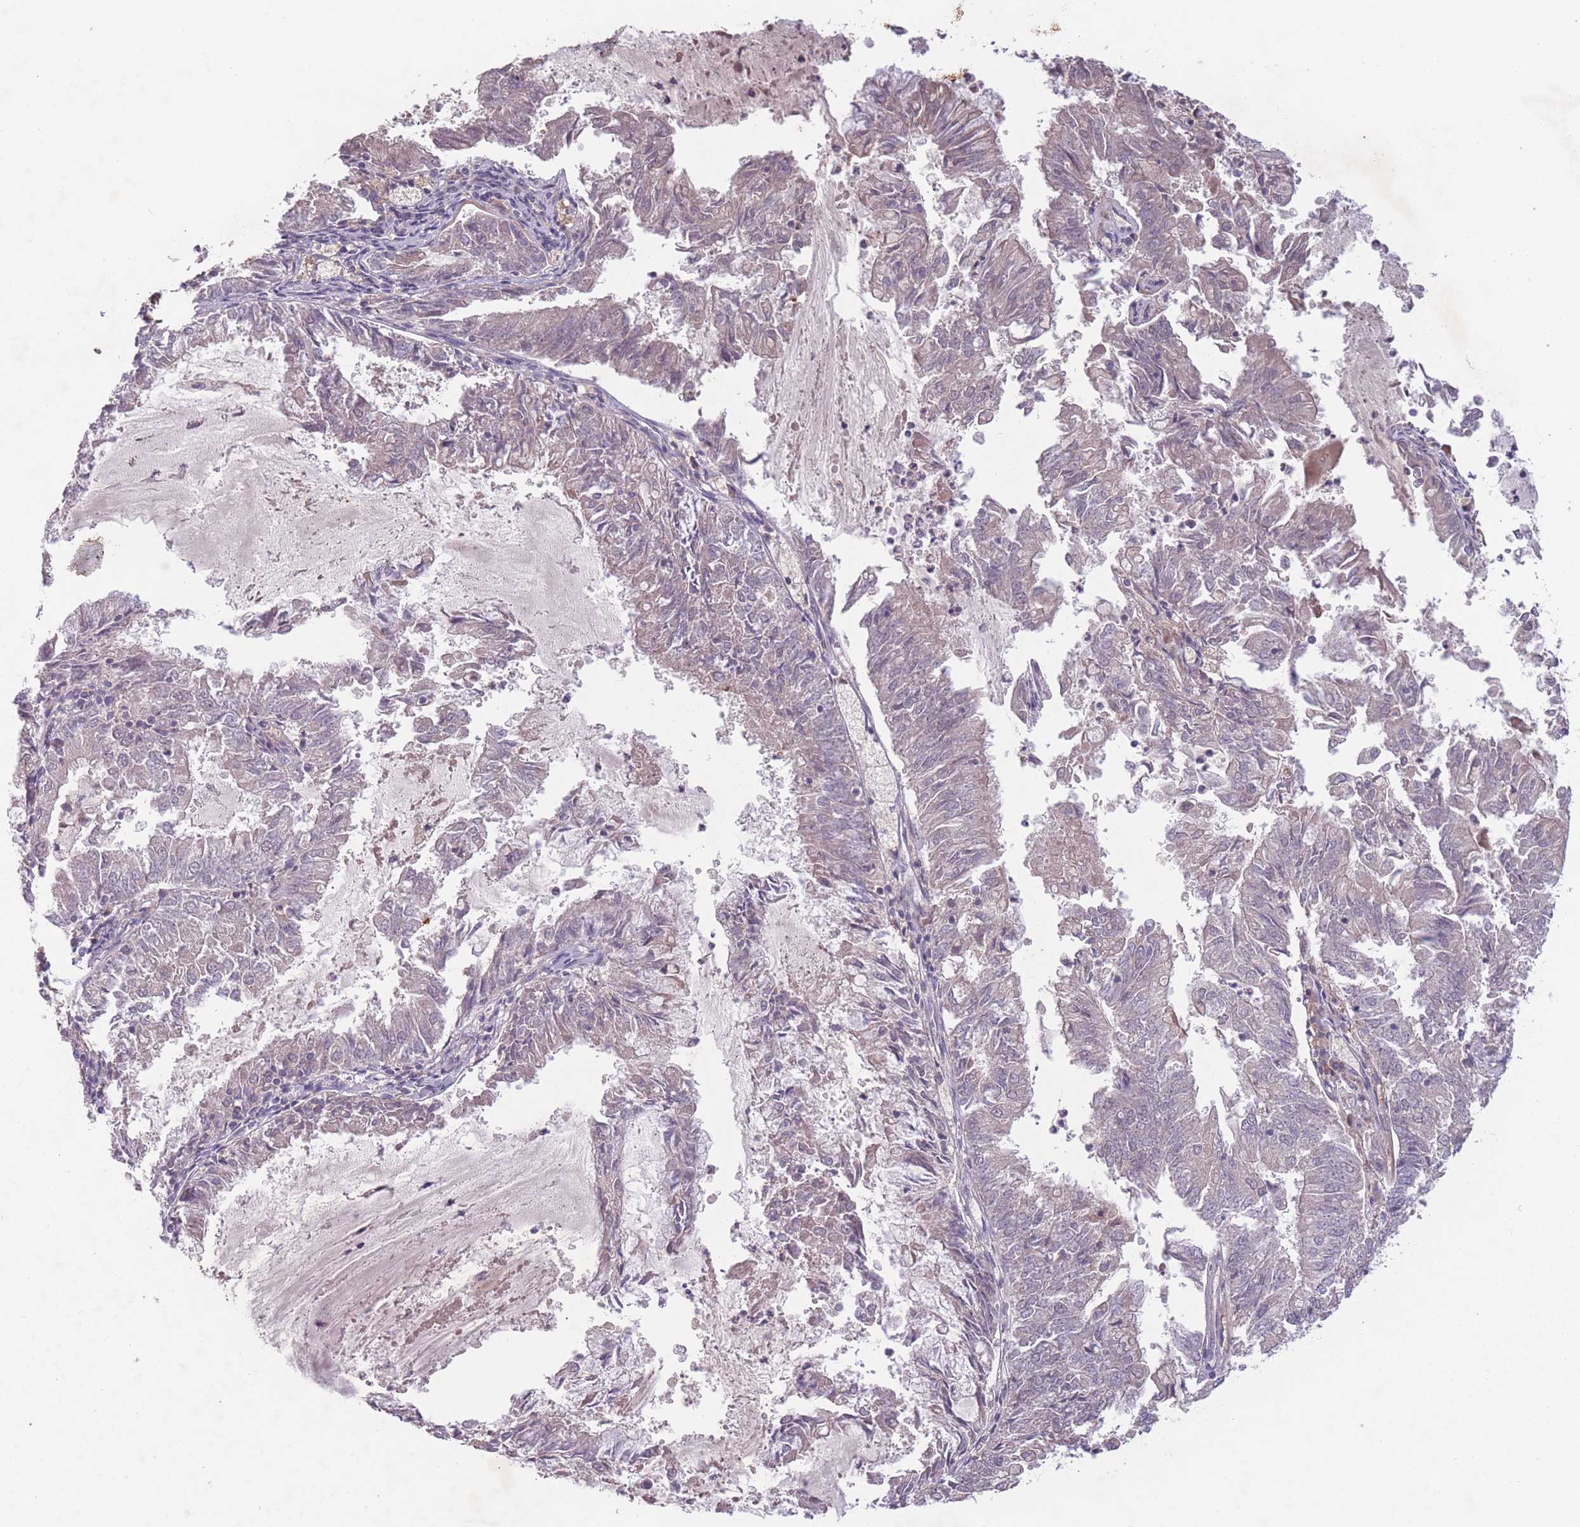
{"staining": {"intensity": "negative", "quantity": "none", "location": "none"}, "tissue": "endometrial cancer", "cell_type": "Tumor cells", "image_type": "cancer", "snomed": [{"axis": "morphology", "description": "Adenocarcinoma, NOS"}, {"axis": "topography", "description": "Endometrium"}], "caption": "Adenocarcinoma (endometrial) stained for a protein using IHC displays no expression tumor cells.", "gene": "OR2V2", "patient": {"sex": "female", "age": 57}}